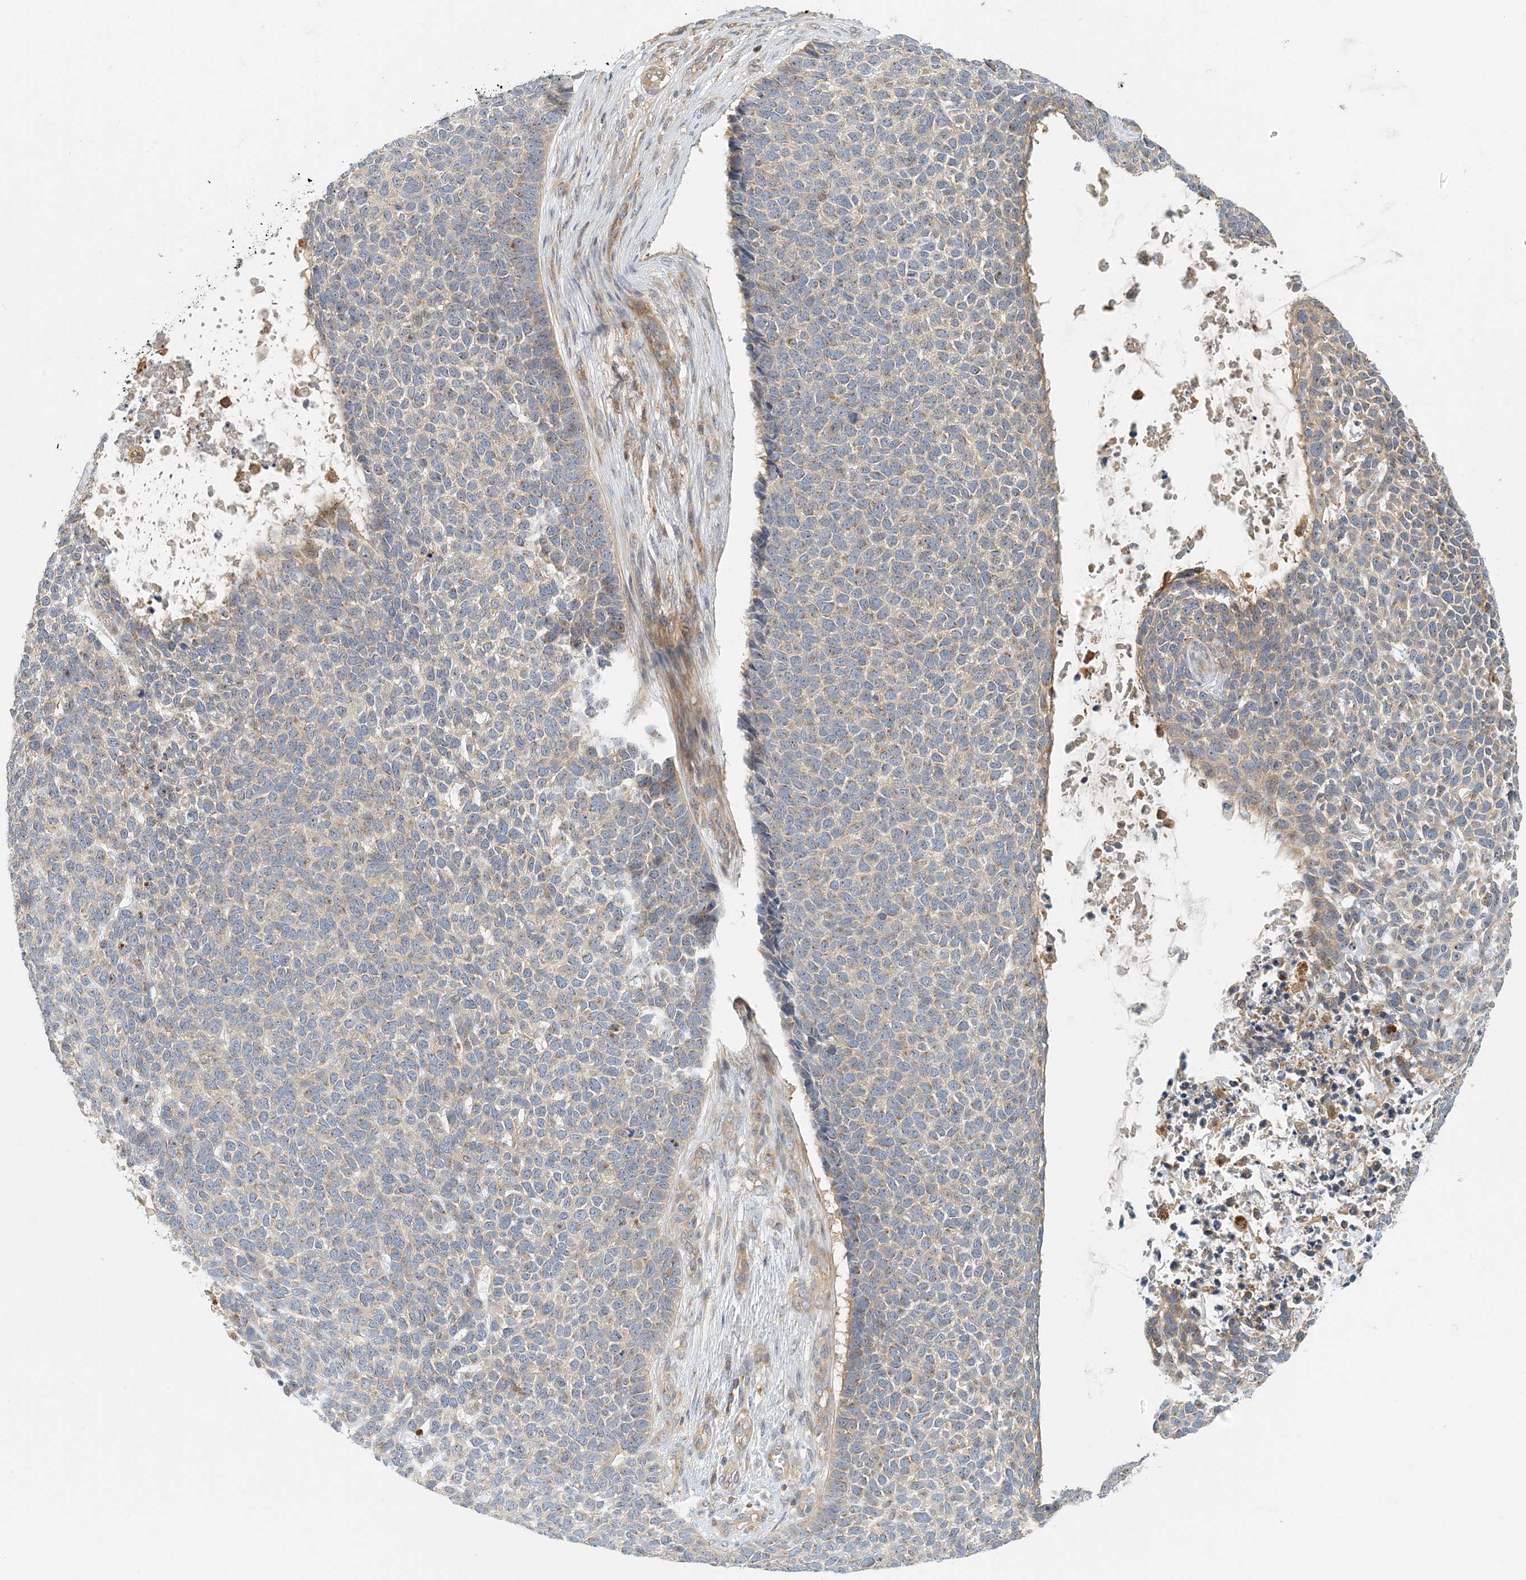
{"staining": {"intensity": "negative", "quantity": "none", "location": "none"}, "tissue": "skin cancer", "cell_type": "Tumor cells", "image_type": "cancer", "snomed": [{"axis": "morphology", "description": "Basal cell carcinoma"}, {"axis": "topography", "description": "Skin"}], "caption": "An image of human basal cell carcinoma (skin) is negative for staining in tumor cells.", "gene": "COLEC11", "patient": {"sex": "female", "age": 84}}